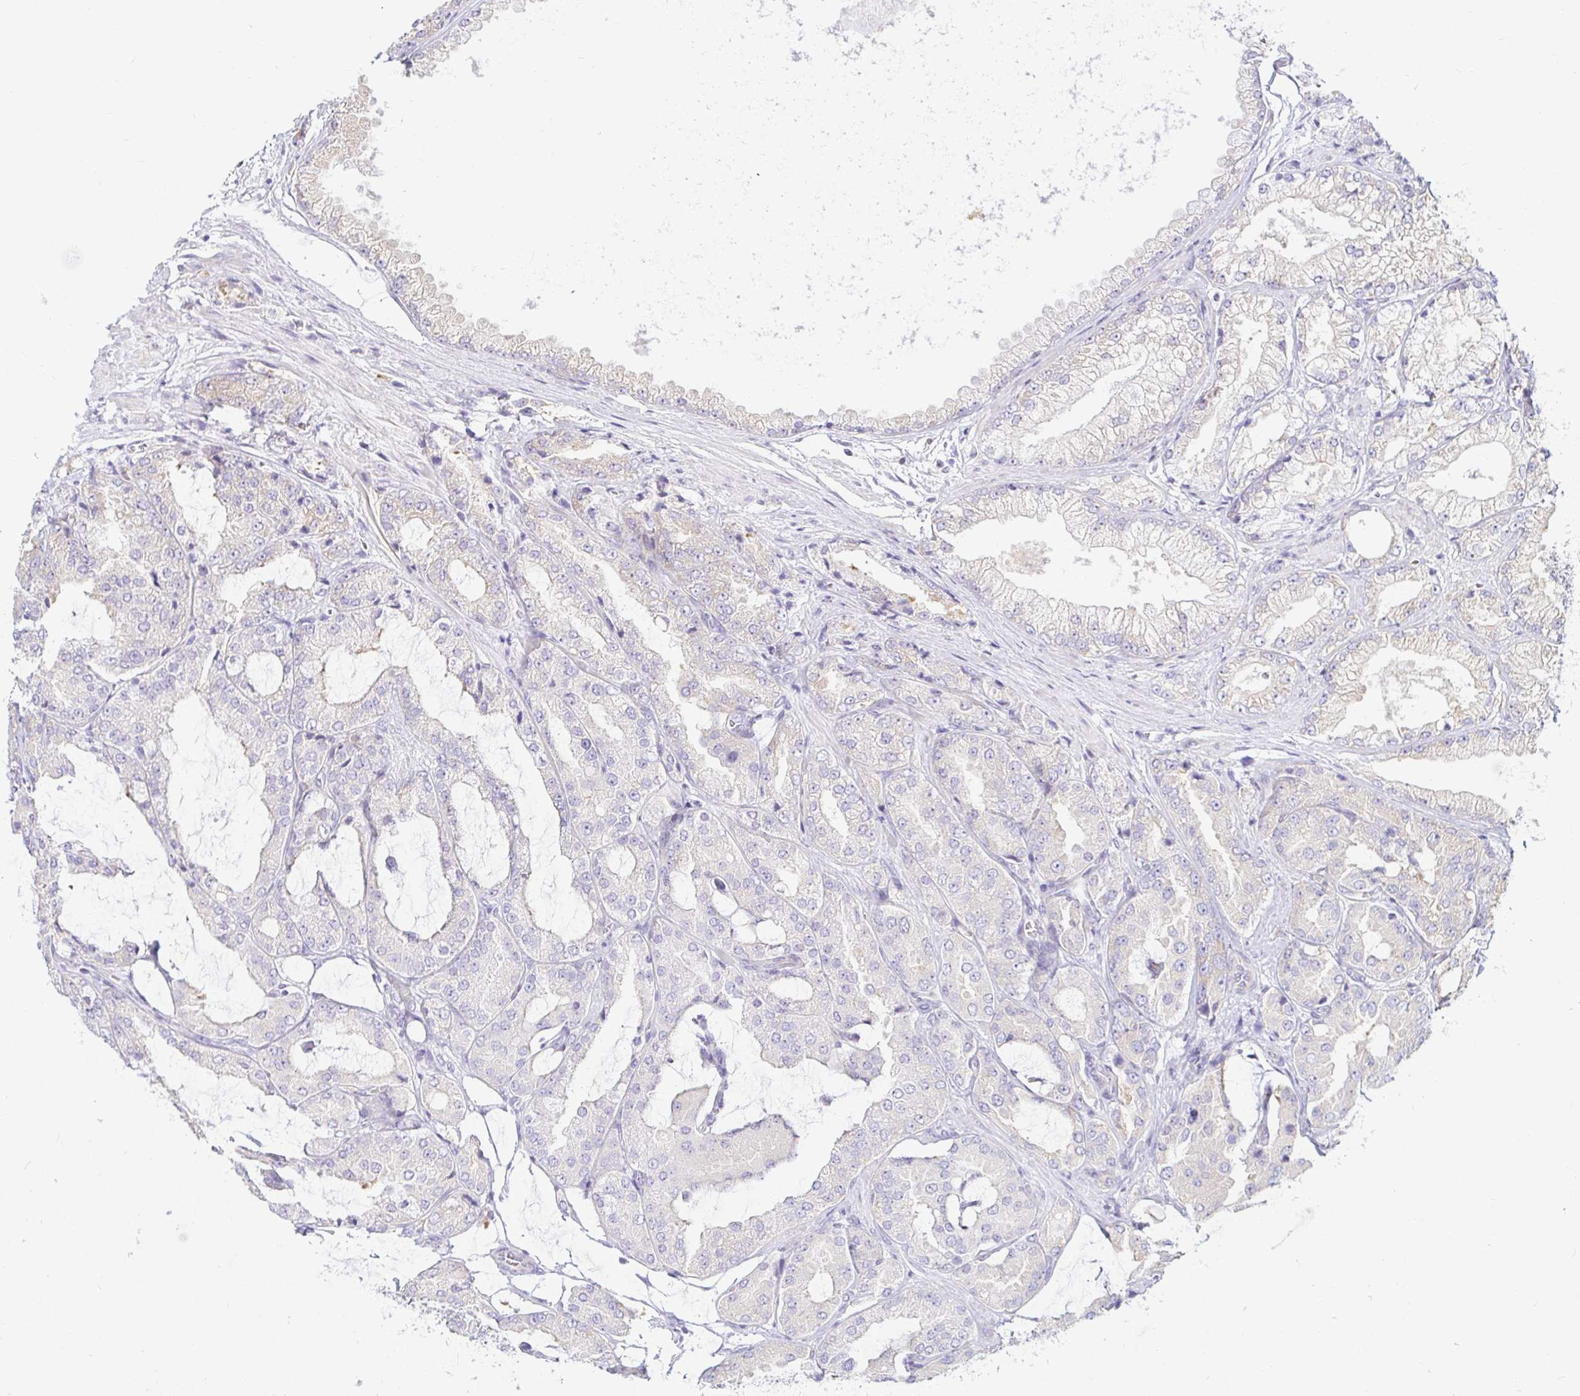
{"staining": {"intensity": "negative", "quantity": "none", "location": "none"}, "tissue": "prostate cancer", "cell_type": "Tumor cells", "image_type": "cancer", "snomed": [{"axis": "morphology", "description": "Adenocarcinoma, High grade"}, {"axis": "topography", "description": "Prostate"}], "caption": "Photomicrograph shows no protein expression in tumor cells of prostate cancer (adenocarcinoma (high-grade)) tissue. (DAB immunohistochemistry, high magnification).", "gene": "CAPSL", "patient": {"sex": "male", "age": 68}}